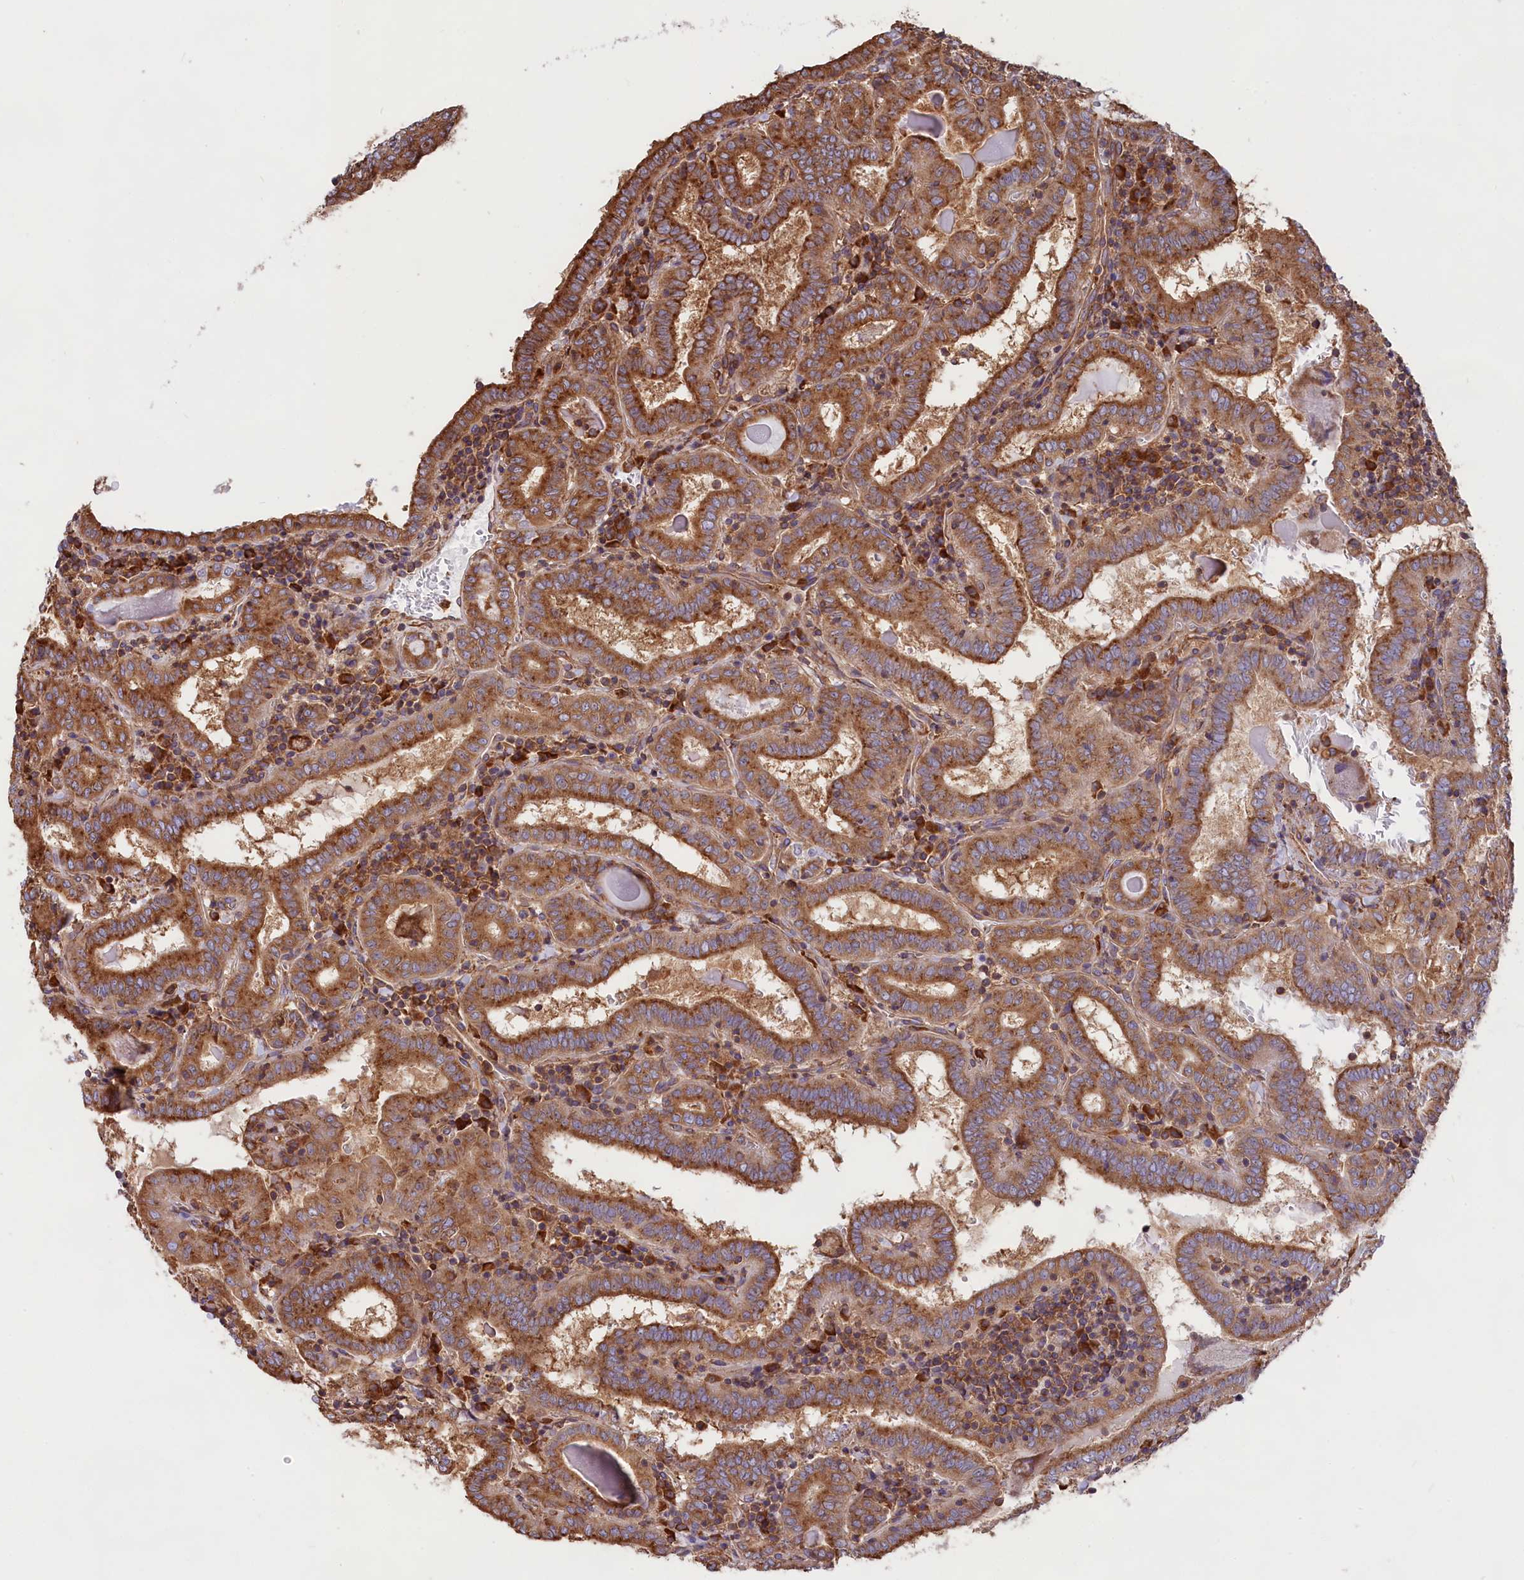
{"staining": {"intensity": "strong", "quantity": ">75%", "location": "cytoplasmic/membranous"}, "tissue": "thyroid cancer", "cell_type": "Tumor cells", "image_type": "cancer", "snomed": [{"axis": "morphology", "description": "Papillary adenocarcinoma, NOS"}, {"axis": "topography", "description": "Thyroid gland"}], "caption": "Thyroid cancer (papillary adenocarcinoma) stained for a protein displays strong cytoplasmic/membranous positivity in tumor cells.", "gene": "GYS1", "patient": {"sex": "female", "age": 72}}